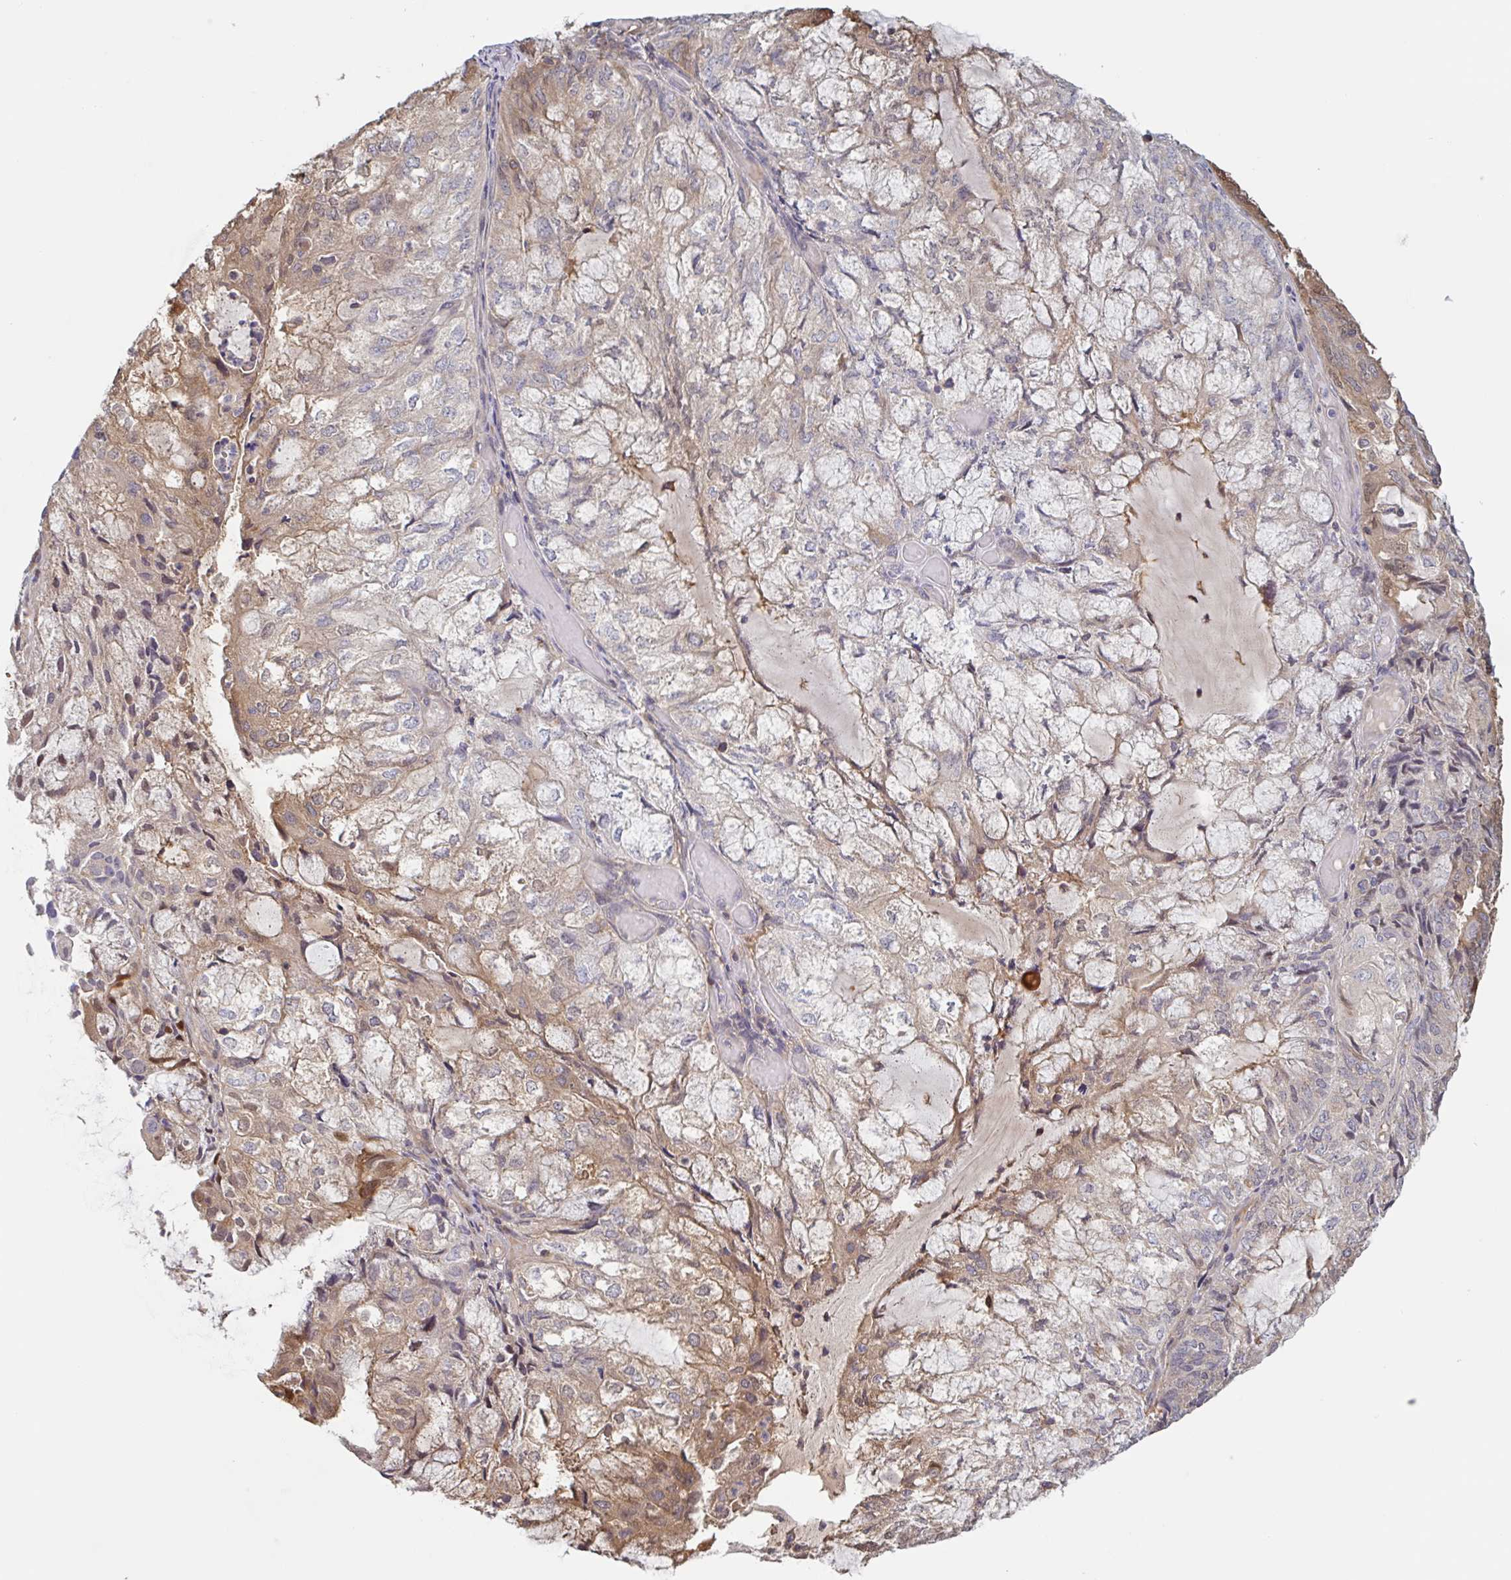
{"staining": {"intensity": "moderate", "quantity": "25%-75%", "location": "cytoplasmic/membranous,nuclear"}, "tissue": "endometrial cancer", "cell_type": "Tumor cells", "image_type": "cancer", "snomed": [{"axis": "morphology", "description": "Adenocarcinoma, NOS"}, {"axis": "topography", "description": "Endometrium"}], "caption": "Endometrial cancer stained with a brown dye reveals moderate cytoplasmic/membranous and nuclear positive staining in about 25%-75% of tumor cells.", "gene": "OTOP2", "patient": {"sex": "female", "age": 81}}